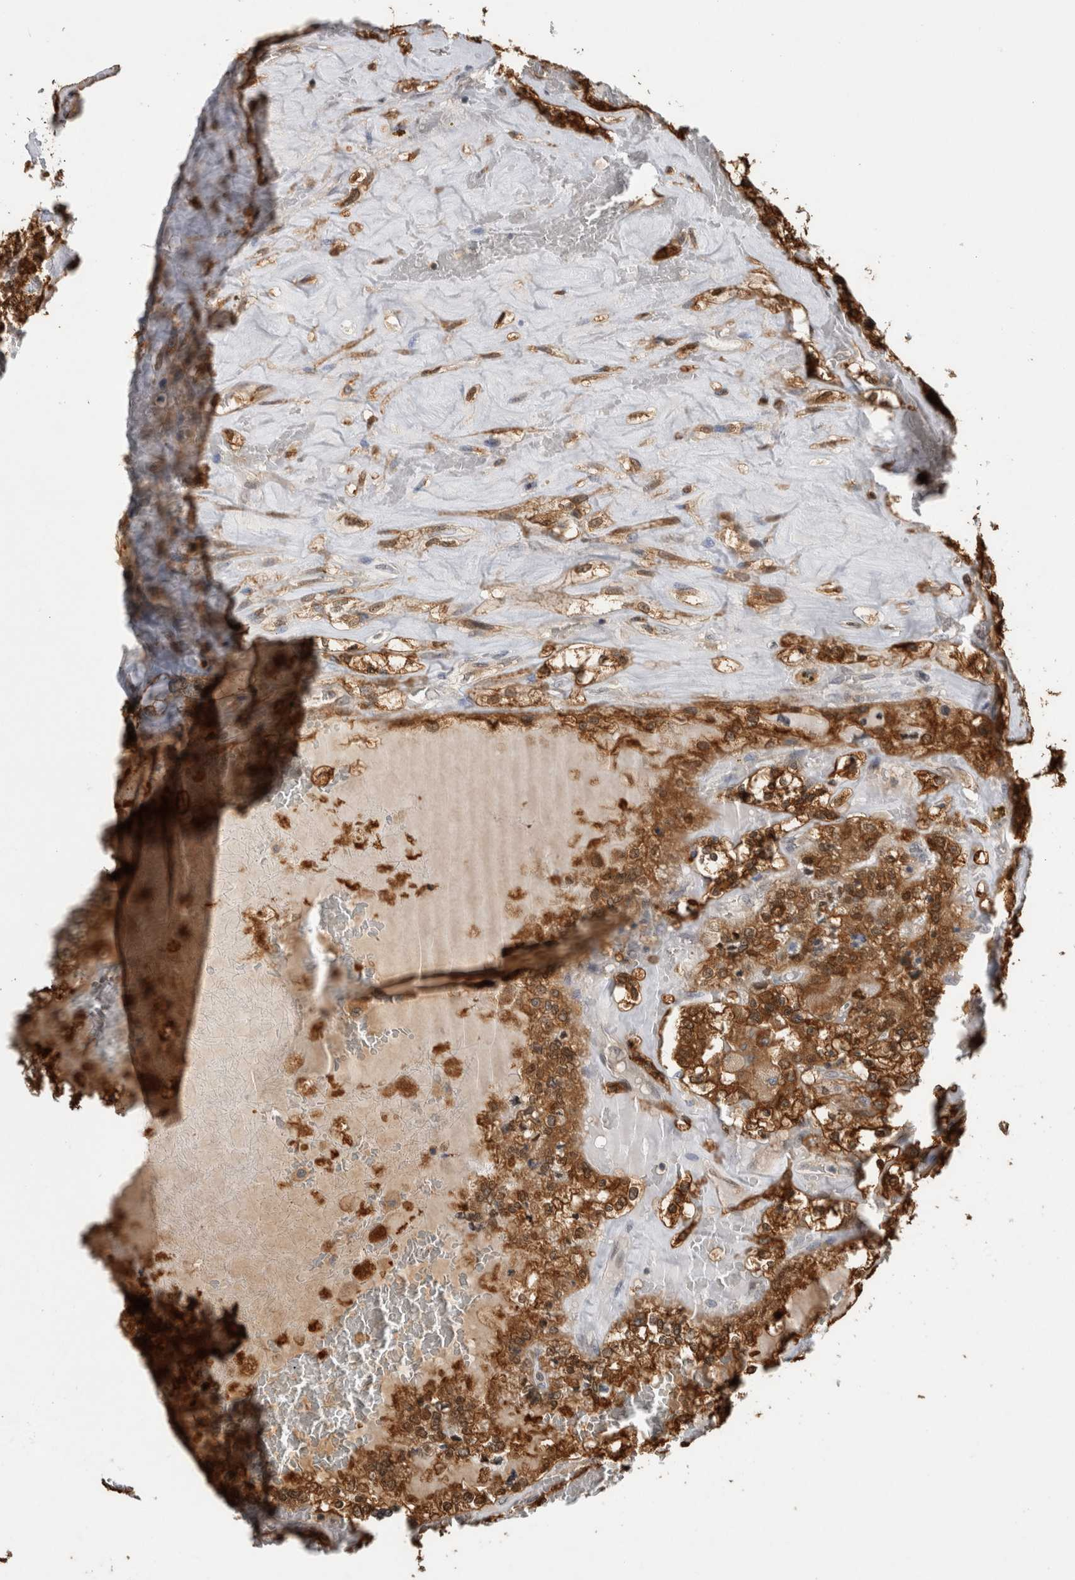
{"staining": {"intensity": "moderate", "quantity": ">75%", "location": "cytoplasmic/membranous"}, "tissue": "renal cancer", "cell_type": "Tumor cells", "image_type": "cancer", "snomed": [{"axis": "morphology", "description": "Adenocarcinoma, NOS"}, {"axis": "topography", "description": "Kidney"}], "caption": "Tumor cells reveal medium levels of moderate cytoplasmic/membranous positivity in approximately >75% of cells in renal cancer (adenocarcinoma). (DAB (3,3'-diaminobenzidine) = brown stain, brightfield microscopy at high magnification).", "gene": "ASTN2", "patient": {"sex": "female", "age": 56}}